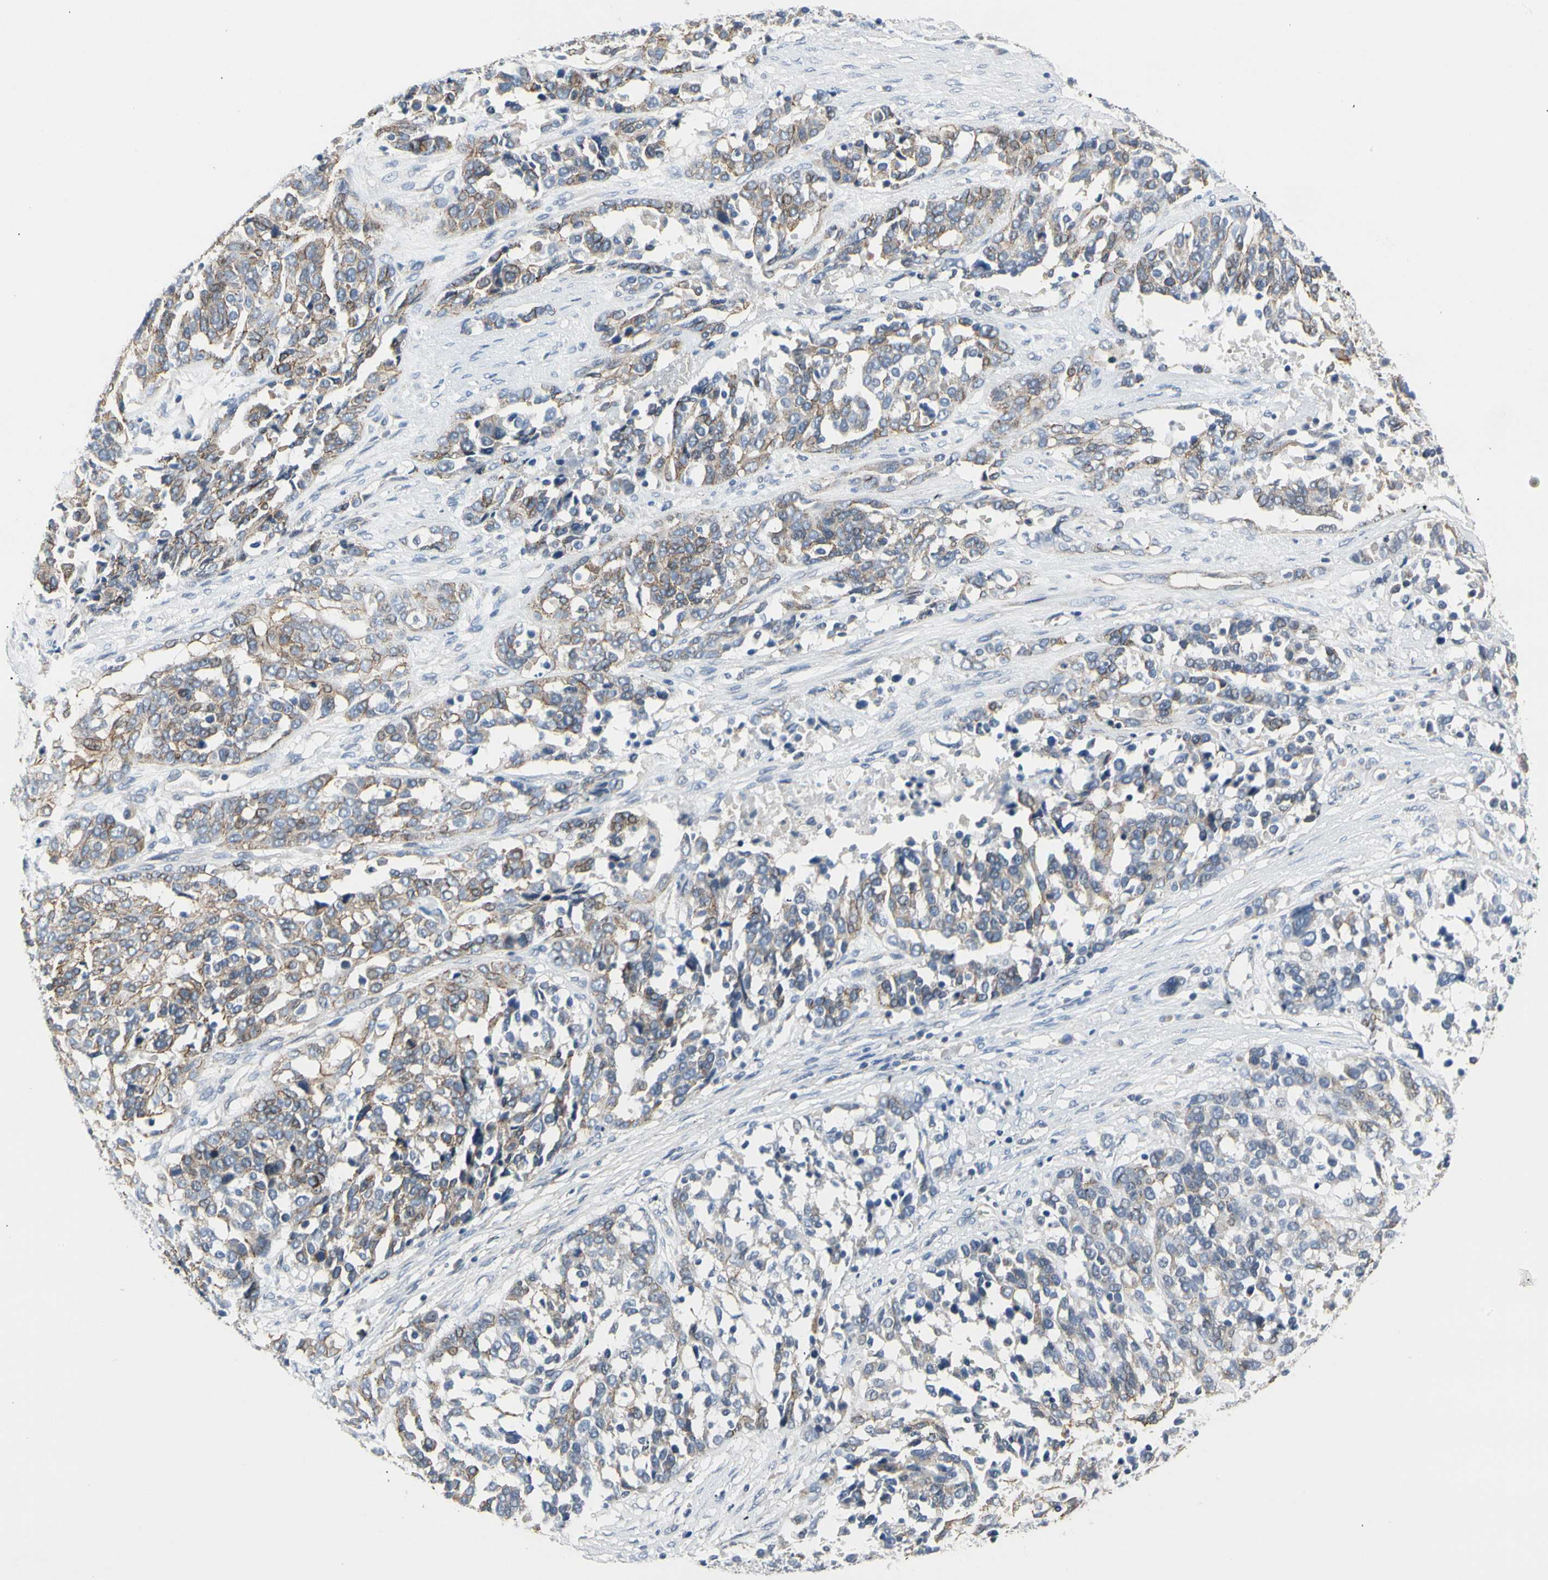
{"staining": {"intensity": "weak", "quantity": "<25%", "location": "cytoplasmic/membranous"}, "tissue": "ovarian cancer", "cell_type": "Tumor cells", "image_type": "cancer", "snomed": [{"axis": "morphology", "description": "Cystadenocarcinoma, serous, NOS"}, {"axis": "topography", "description": "Ovary"}], "caption": "DAB immunohistochemical staining of ovarian serous cystadenocarcinoma exhibits no significant positivity in tumor cells.", "gene": "LGR6", "patient": {"sex": "female", "age": 44}}